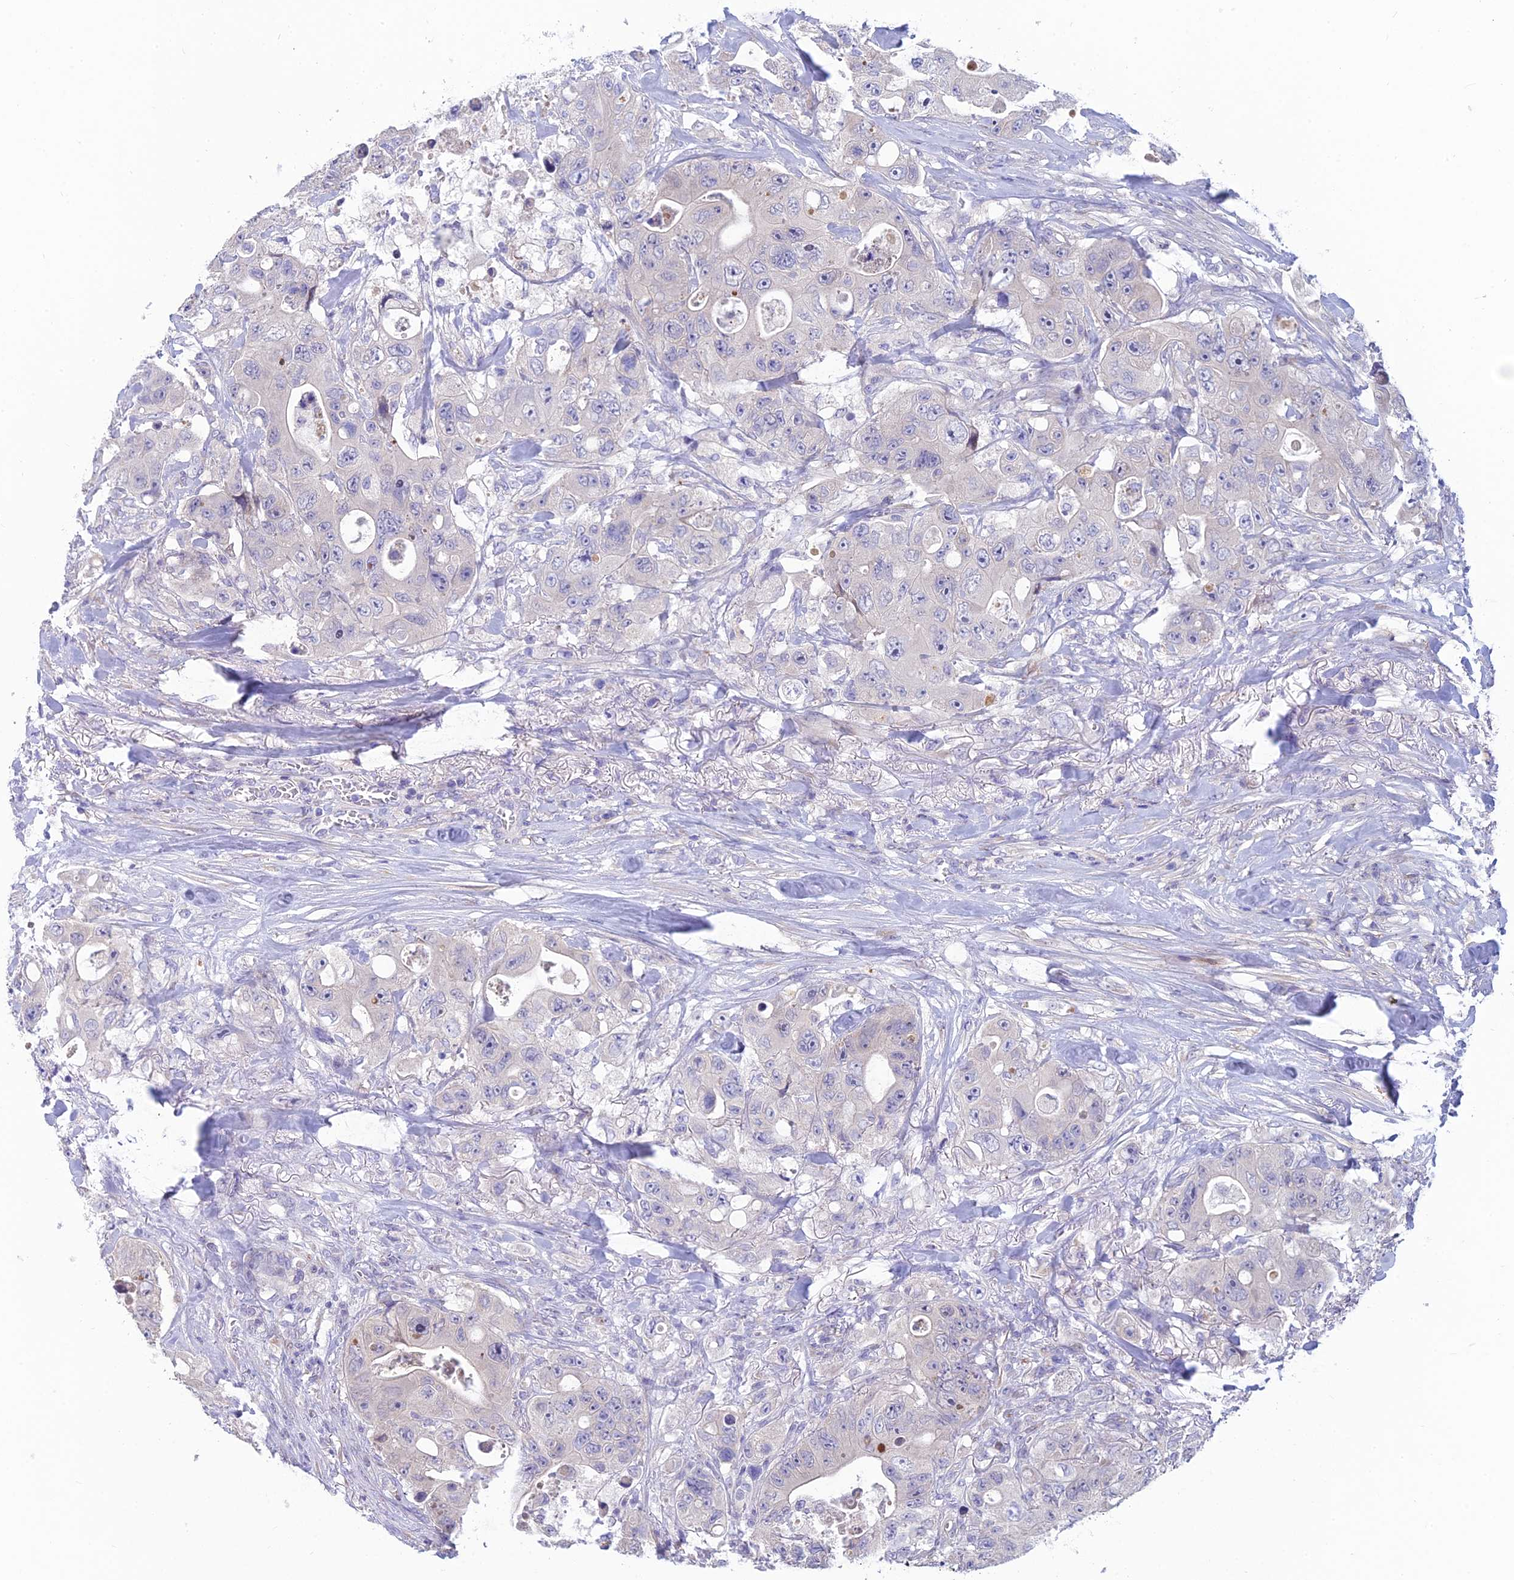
{"staining": {"intensity": "negative", "quantity": "none", "location": "none"}, "tissue": "colorectal cancer", "cell_type": "Tumor cells", "image_type": "cancer", "snomed": [{"axis": "morphology", "description": "Adenocarcinoma, NOS"}, {"axis": "topography", "description": "Colon"}], "caption": "This is an IHC histopathology image of adenocarcinoma (colorectal). There is no staining in tumor cells.", "gene": "XPO7", "patient": {"sex": "female", "age": 46}}